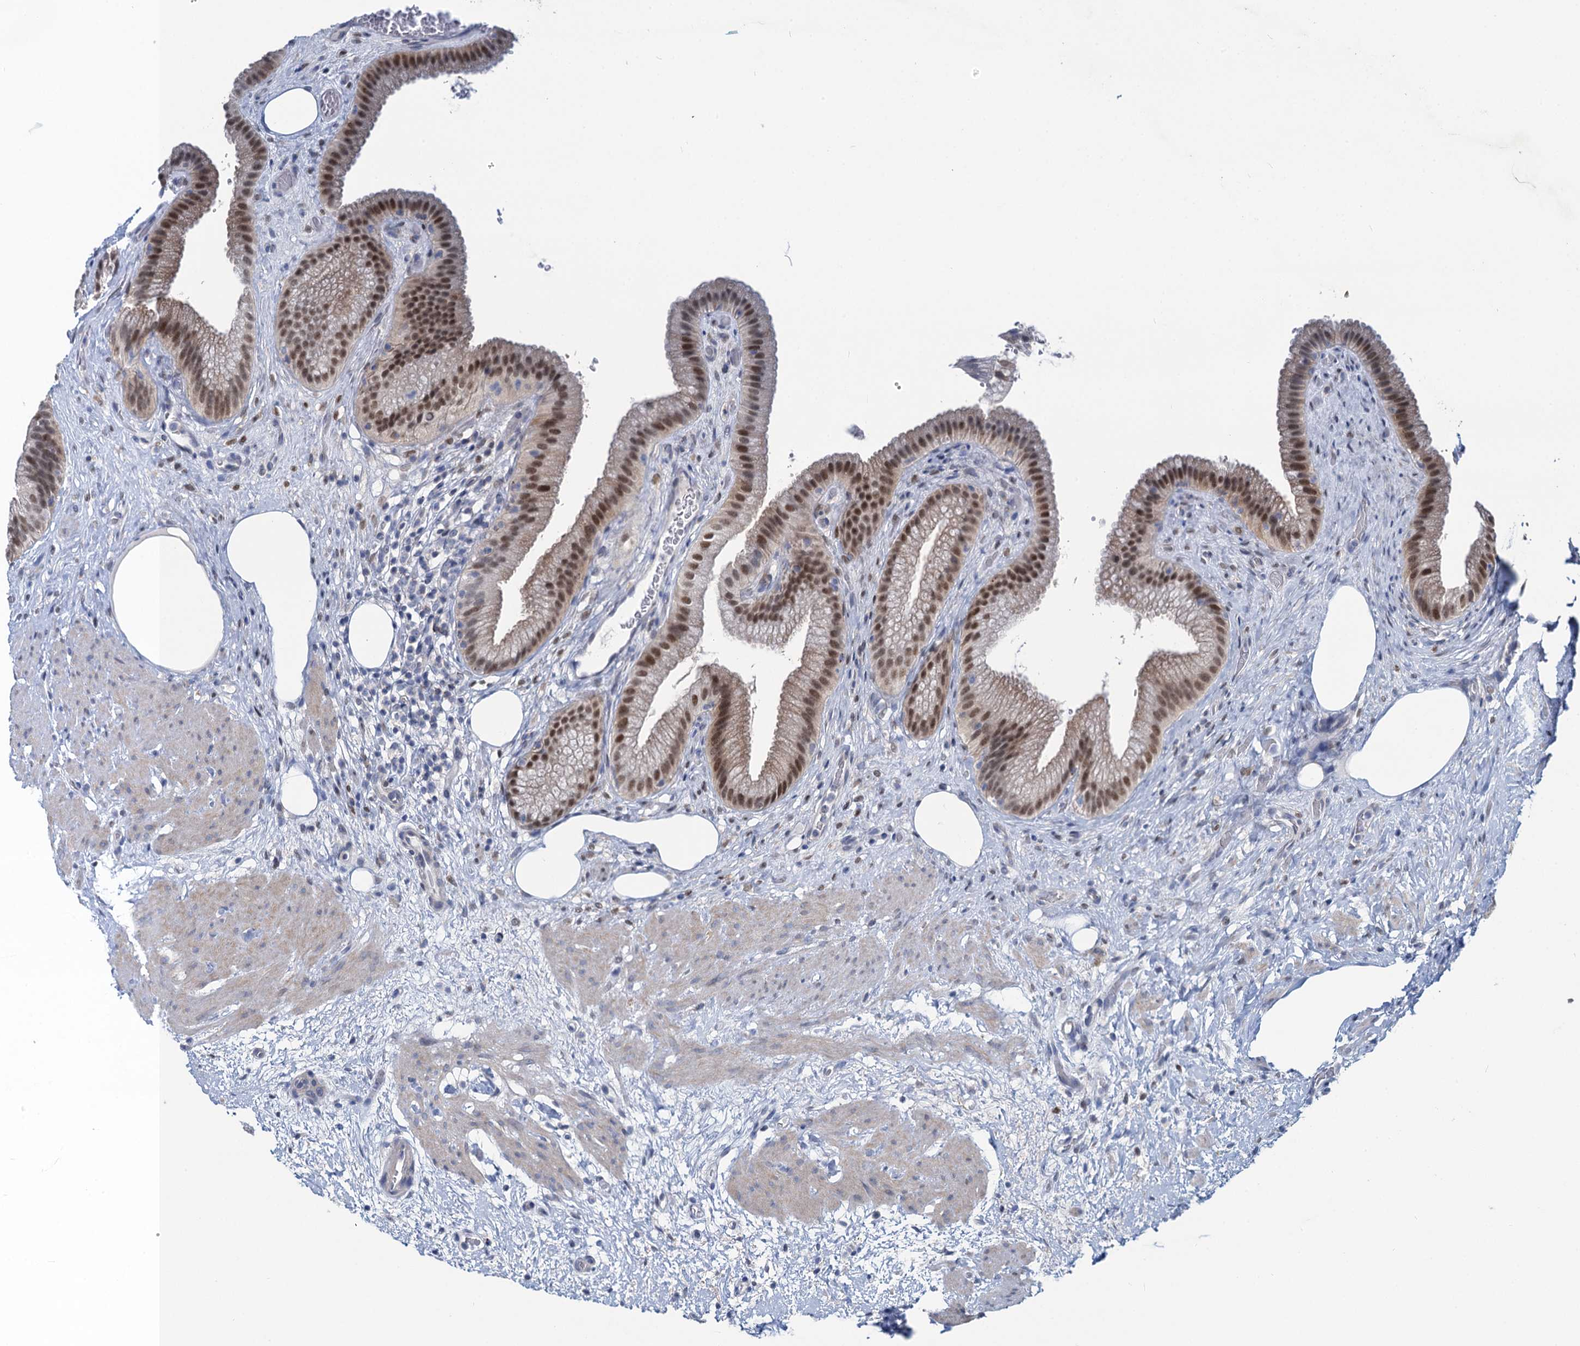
{"staining": {"intensity": "moderate", "quantity": ">75%", "location": "nuclear"}, "tissue": "gallbladder", "cell_type": "Glandular cells", "image_type": "normal", "snomed": [{"axis": "morphology", "description": "Normal tissue, NOS"}, {"axis": "morphology", "description": "Inflammation, NOS"}, {"axis": "topography", "description": "Gallbladder"}], "caption": "Protein staining of benign gallbladder reveals moderate nuclear staining in approximately >75% of glandular cells.", "gene": "TOX3", "patient": {"sex": "male", "age": 51}}